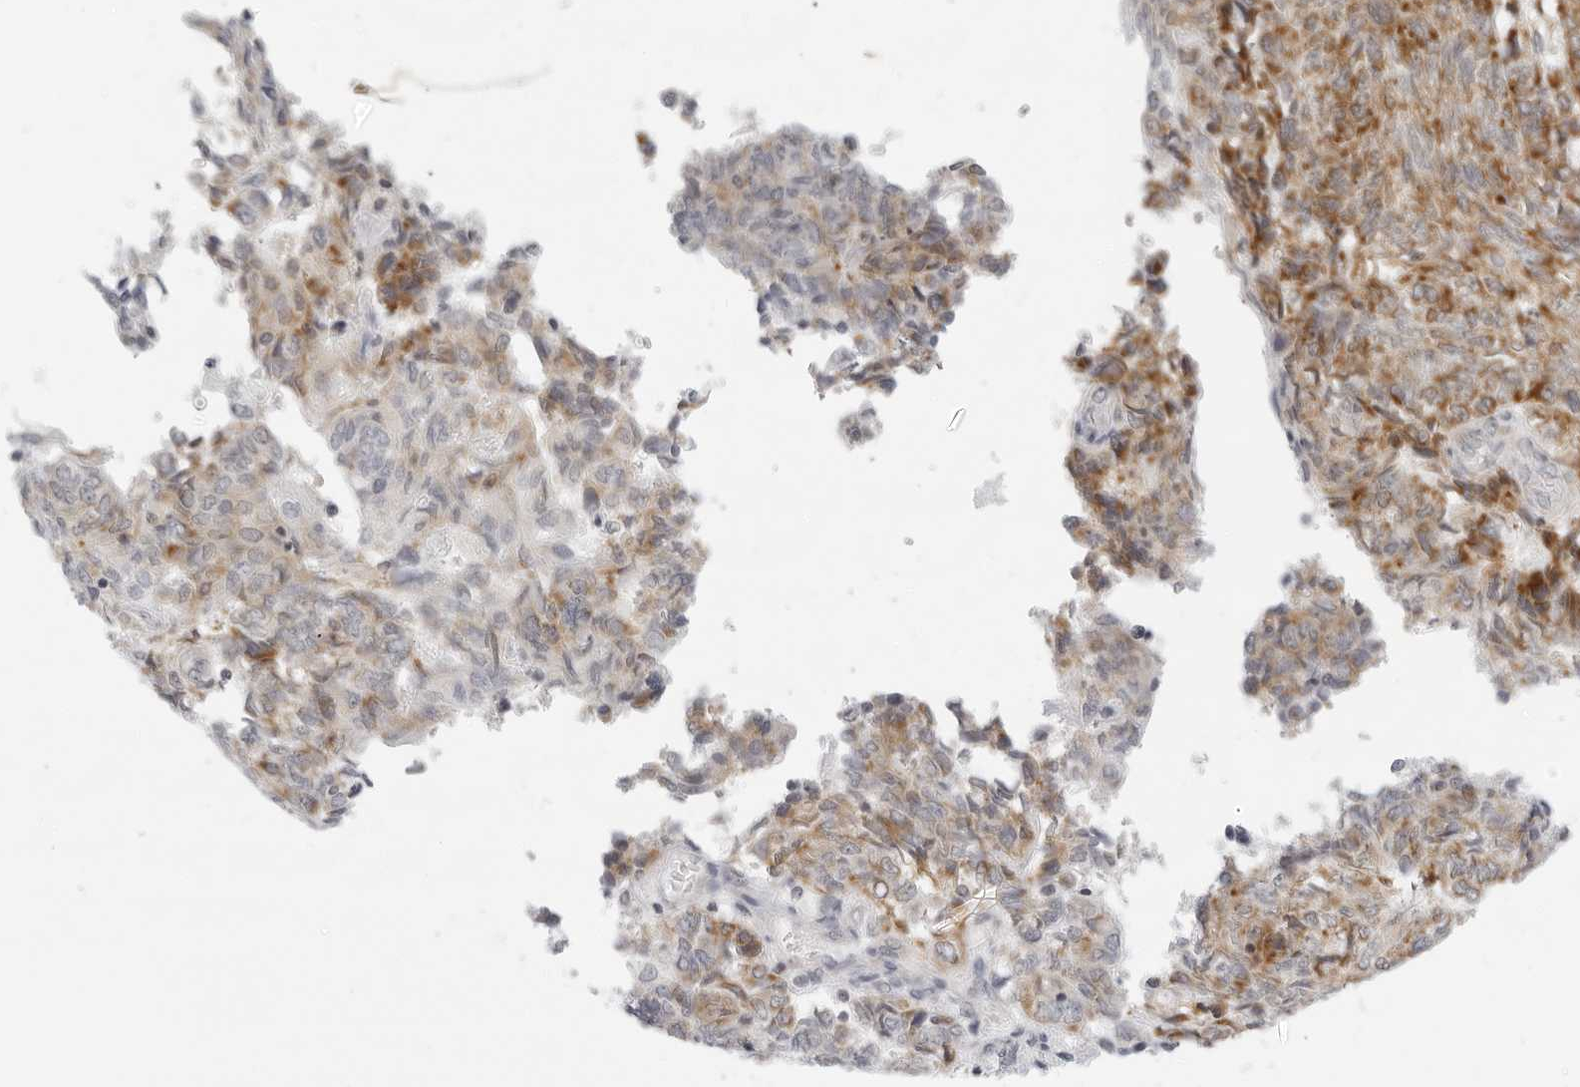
{"staining": {"intensity": "moderate", "quantity": ">75%", "location": "cytoplasmic/membranous"}, "tissue": "endometrial cancer", "cell_type": "Tumor cells", "image_type": "cancer", "snomed": [{"axis": "morphology", "description": "Adenocarcinoma, NOS"}, {"axis": "topography", "description": "Endometrium"}], "caption": "An image showing moderate cytoplasmic/membranous staining in approximately >75% of tumor cells in adenocarcinoma (endometrial), as visualized by brown immunohistochemical staining.", "gene": "CIART", "patient": {"sex": "female", "age": 80}}